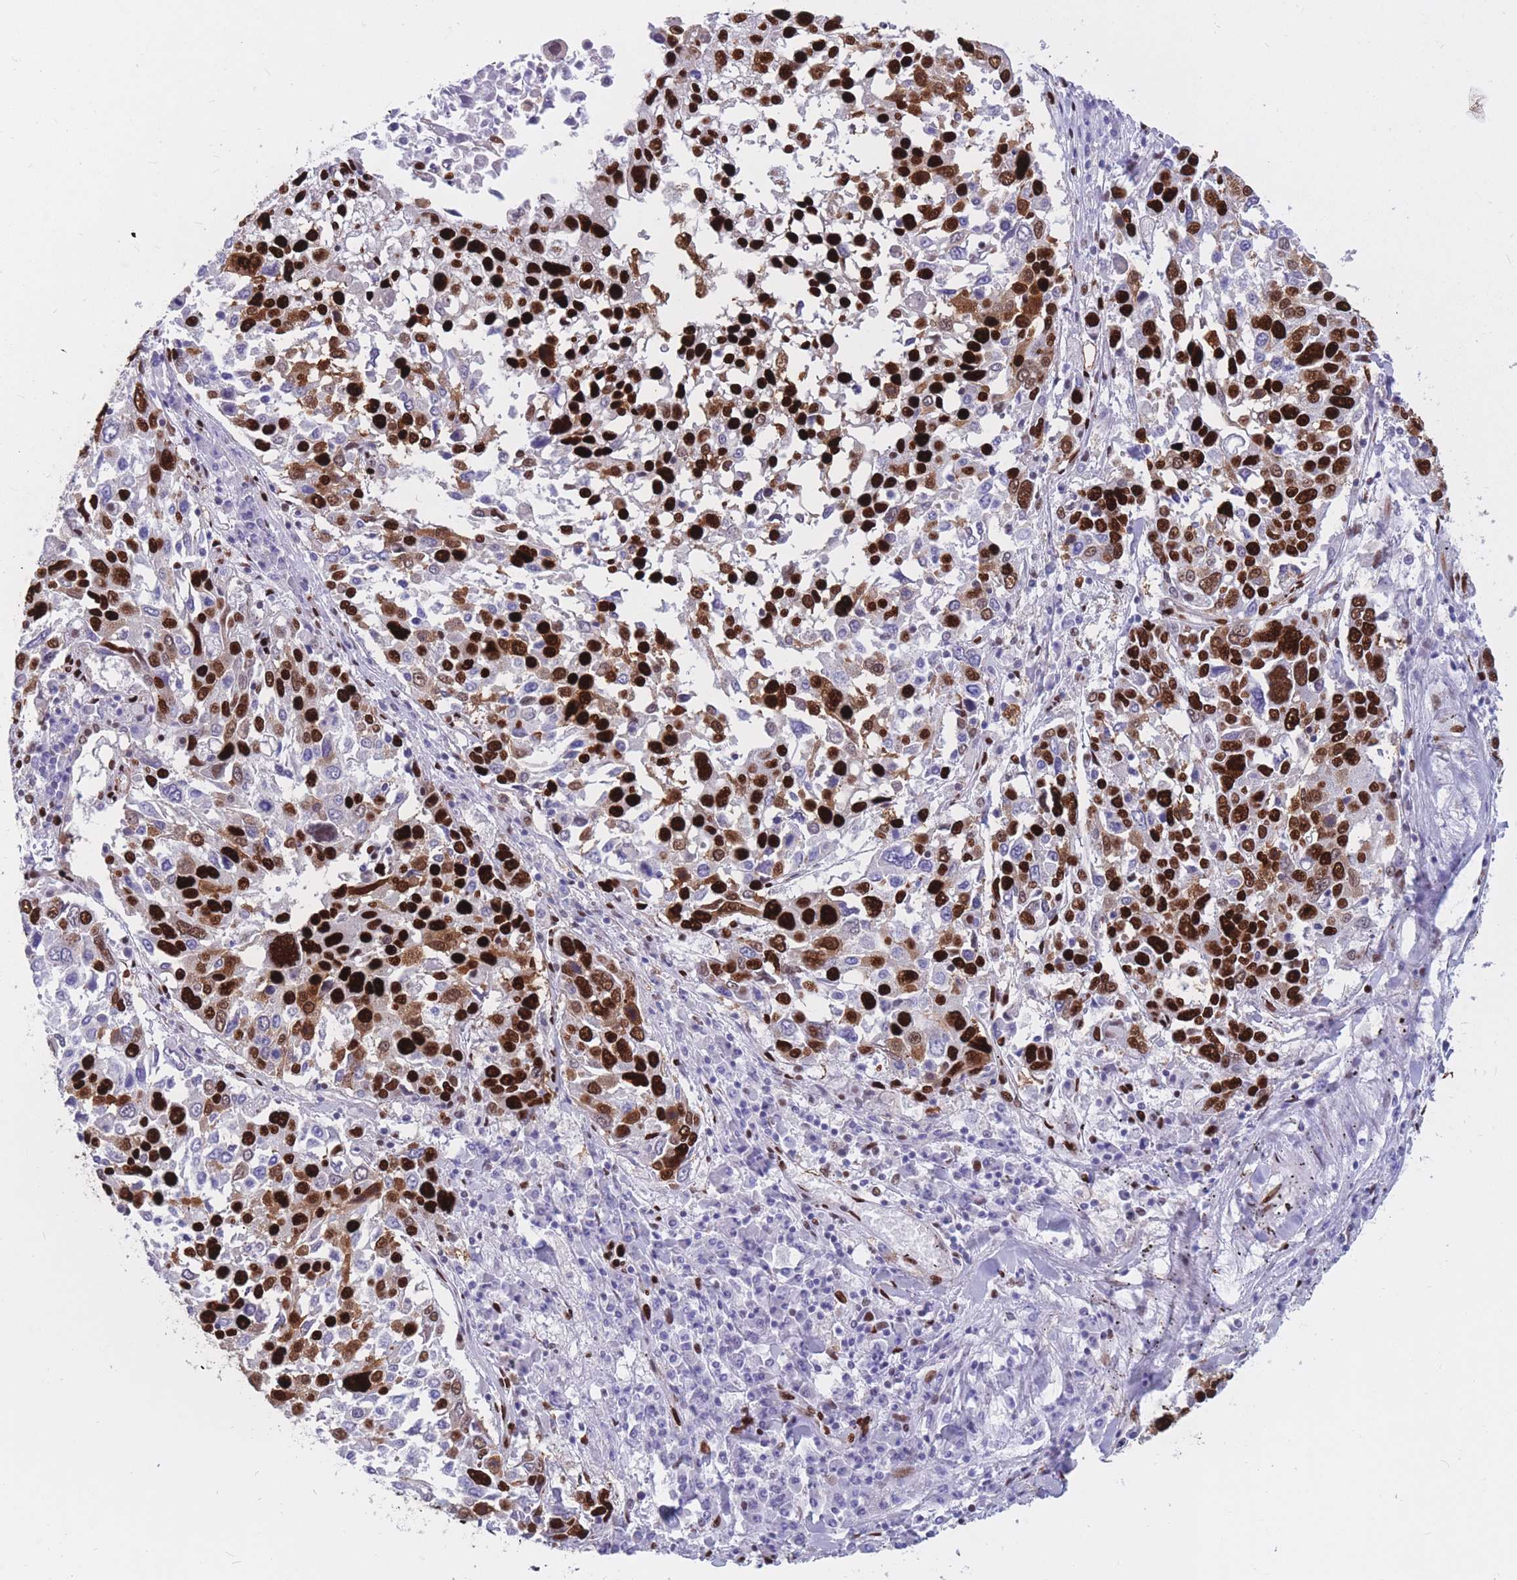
{"staining": {"intensity": "strong", "quantity": ">75%", "location": "nuclear"}, "tissue": "lung cancer", "cell_type": "Tumor cells", "image_type": "cancer", "snomed": [{"axis": "morphology", "description": "Squamous cell carcinoma, NOS"}, {"axis": "topography", "description": "Lung"}], "caption": "Immunohistochemistry (IHC) of lung squamous cell carcinoma demonstrates high levels of strong nuclear positivity in about >75% of tumor cells.", "gene": "NASP", "patient": {"sex": "male", "age": 65}}